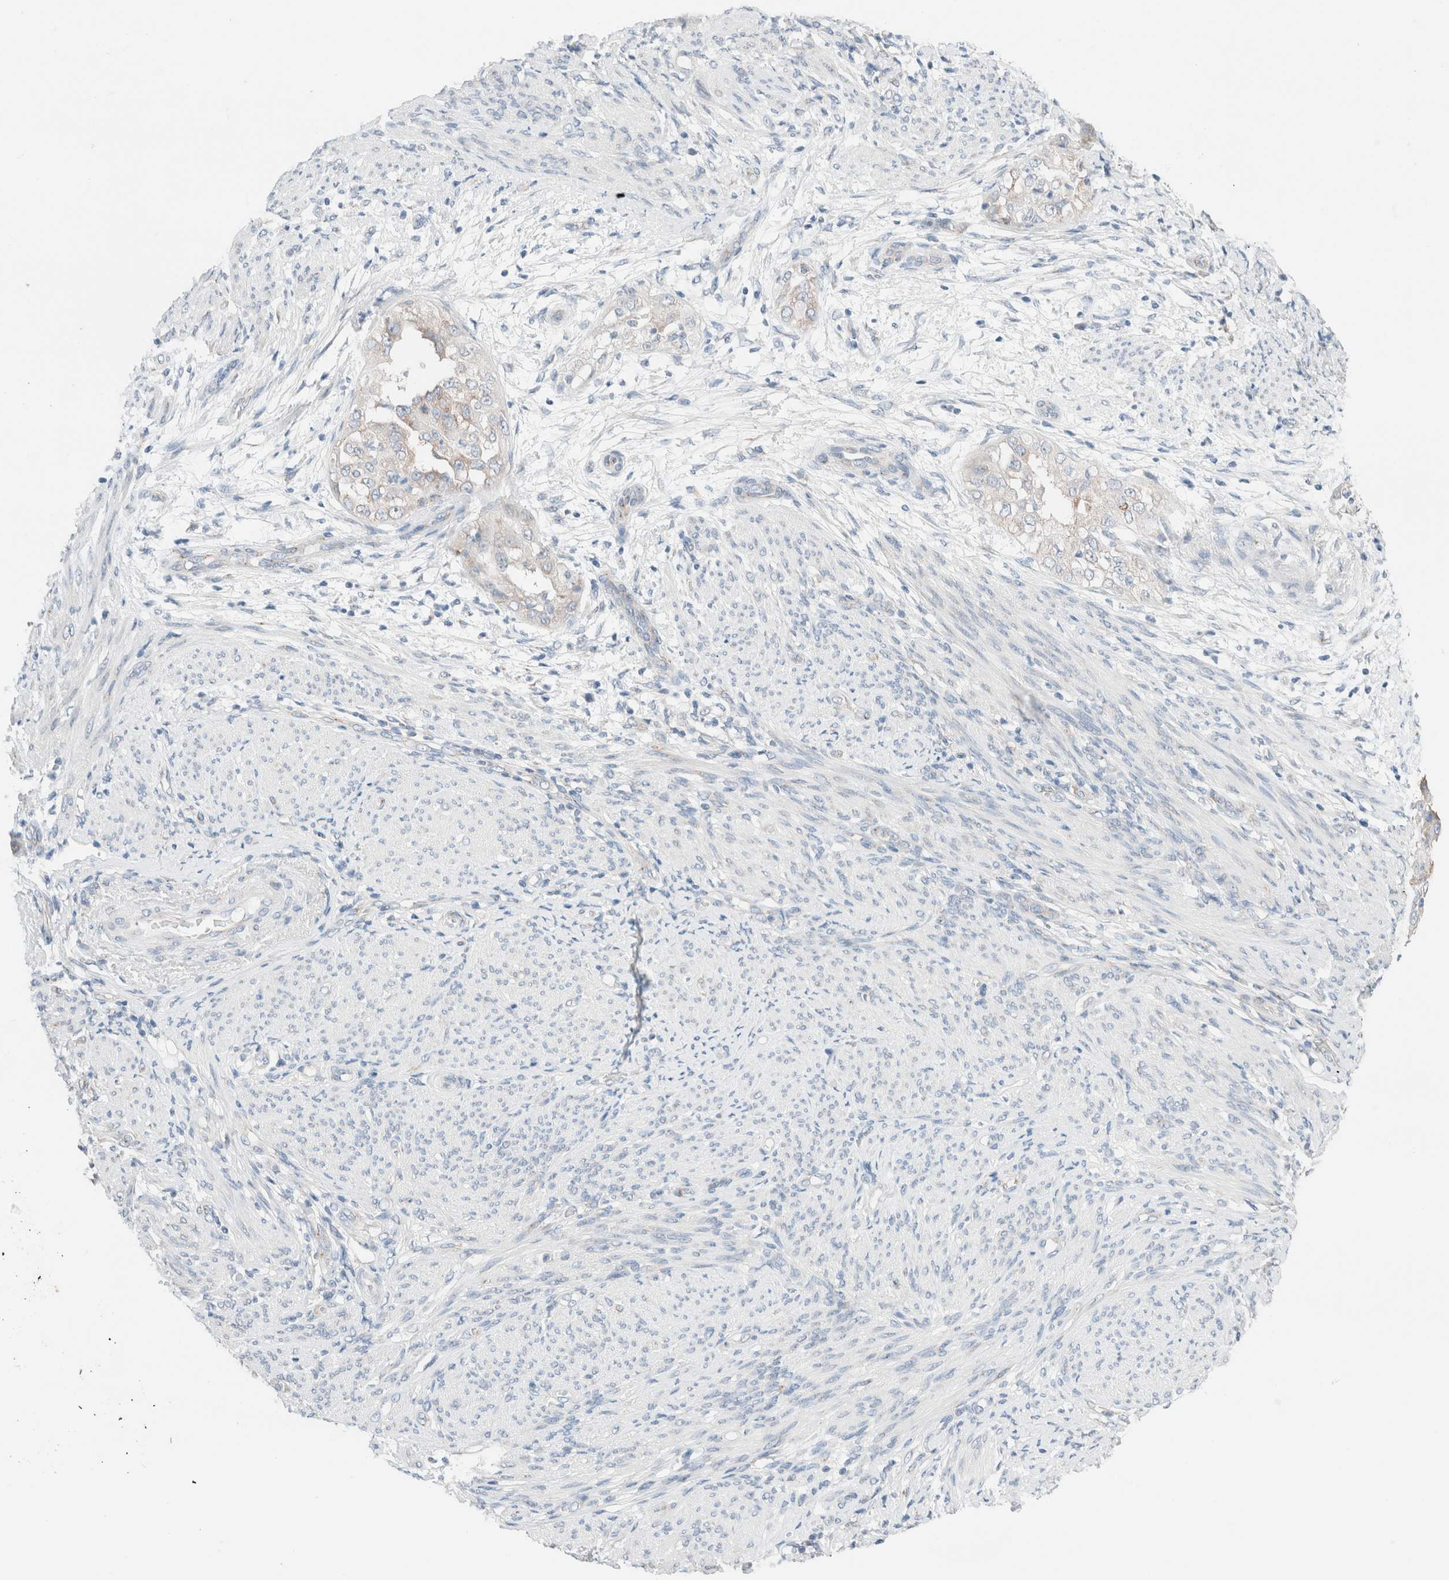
{"staining": {"intensity": "weak", "quantity": "25%-75%", "location": "cytoplasmic/membranous"}, "tissue": "endometrial cancer", "cell_type": "Tumor cells", "image_type": "cancer", "snomed": [{"axis": "morphology", "description": "Adenocarcinoma, NOS"}, {"axis": "topography", "description": "Endometrium"}], "caption": "The histopathology image reveals staining of adenocarcinoma (endometrial), revealing weak cytoplasmic/membranous protein expression (brown color) within tumor cells. The staining was performed using DAB (3,3'-diaminobenzidine) to visualize the protein expression in brown, while the nuclei were stained in blue with hematoxylin (Magnification: 20x).", "gene": "CASC3", "patient": {"sex": "female", "age": 85}}